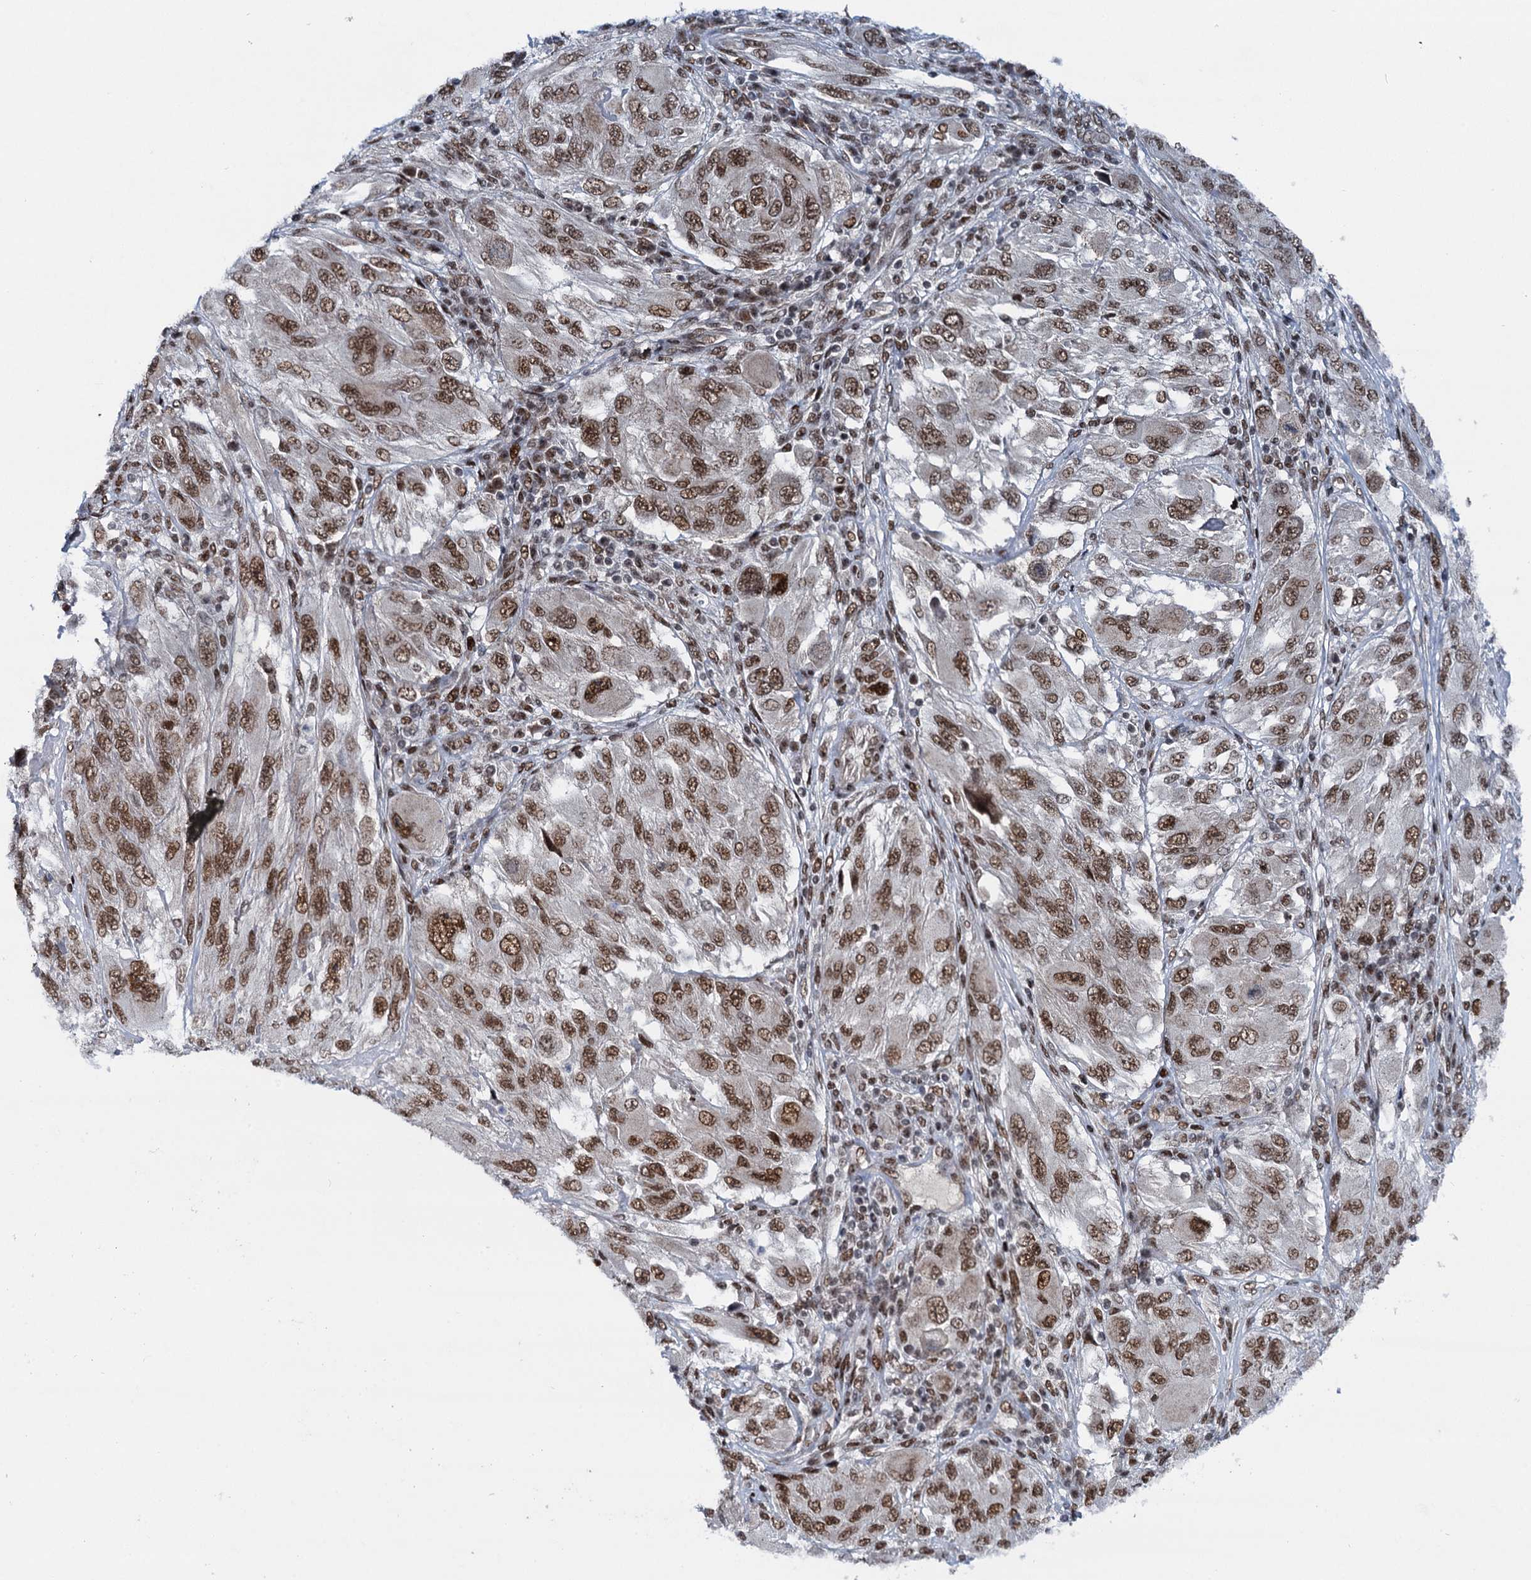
{"staining": {"intensity": "moderate", "quantity": ">75%", "location": "nuclear"}, "tissue": "melanoma", "cell_type": "Tumor cells", "image_type": "cancer", "snomed": [{"axis": "morphology", "description": "Malignant melanoma, NOS"}, {"axis": "topography", "description": "Skin"}], "caption": "The photomicrograph displays a brown stain indicating the presence of a protein in the nuclear of tumor cells in melanoma. Using DAB (3,3'-diaminobenzidine) (brown) and hematoxylin (blue) stains, captured at high magnification using brightfield microscopy.", "gene": "RUFY2", "patient": {"sex": "female", "age": 91}}